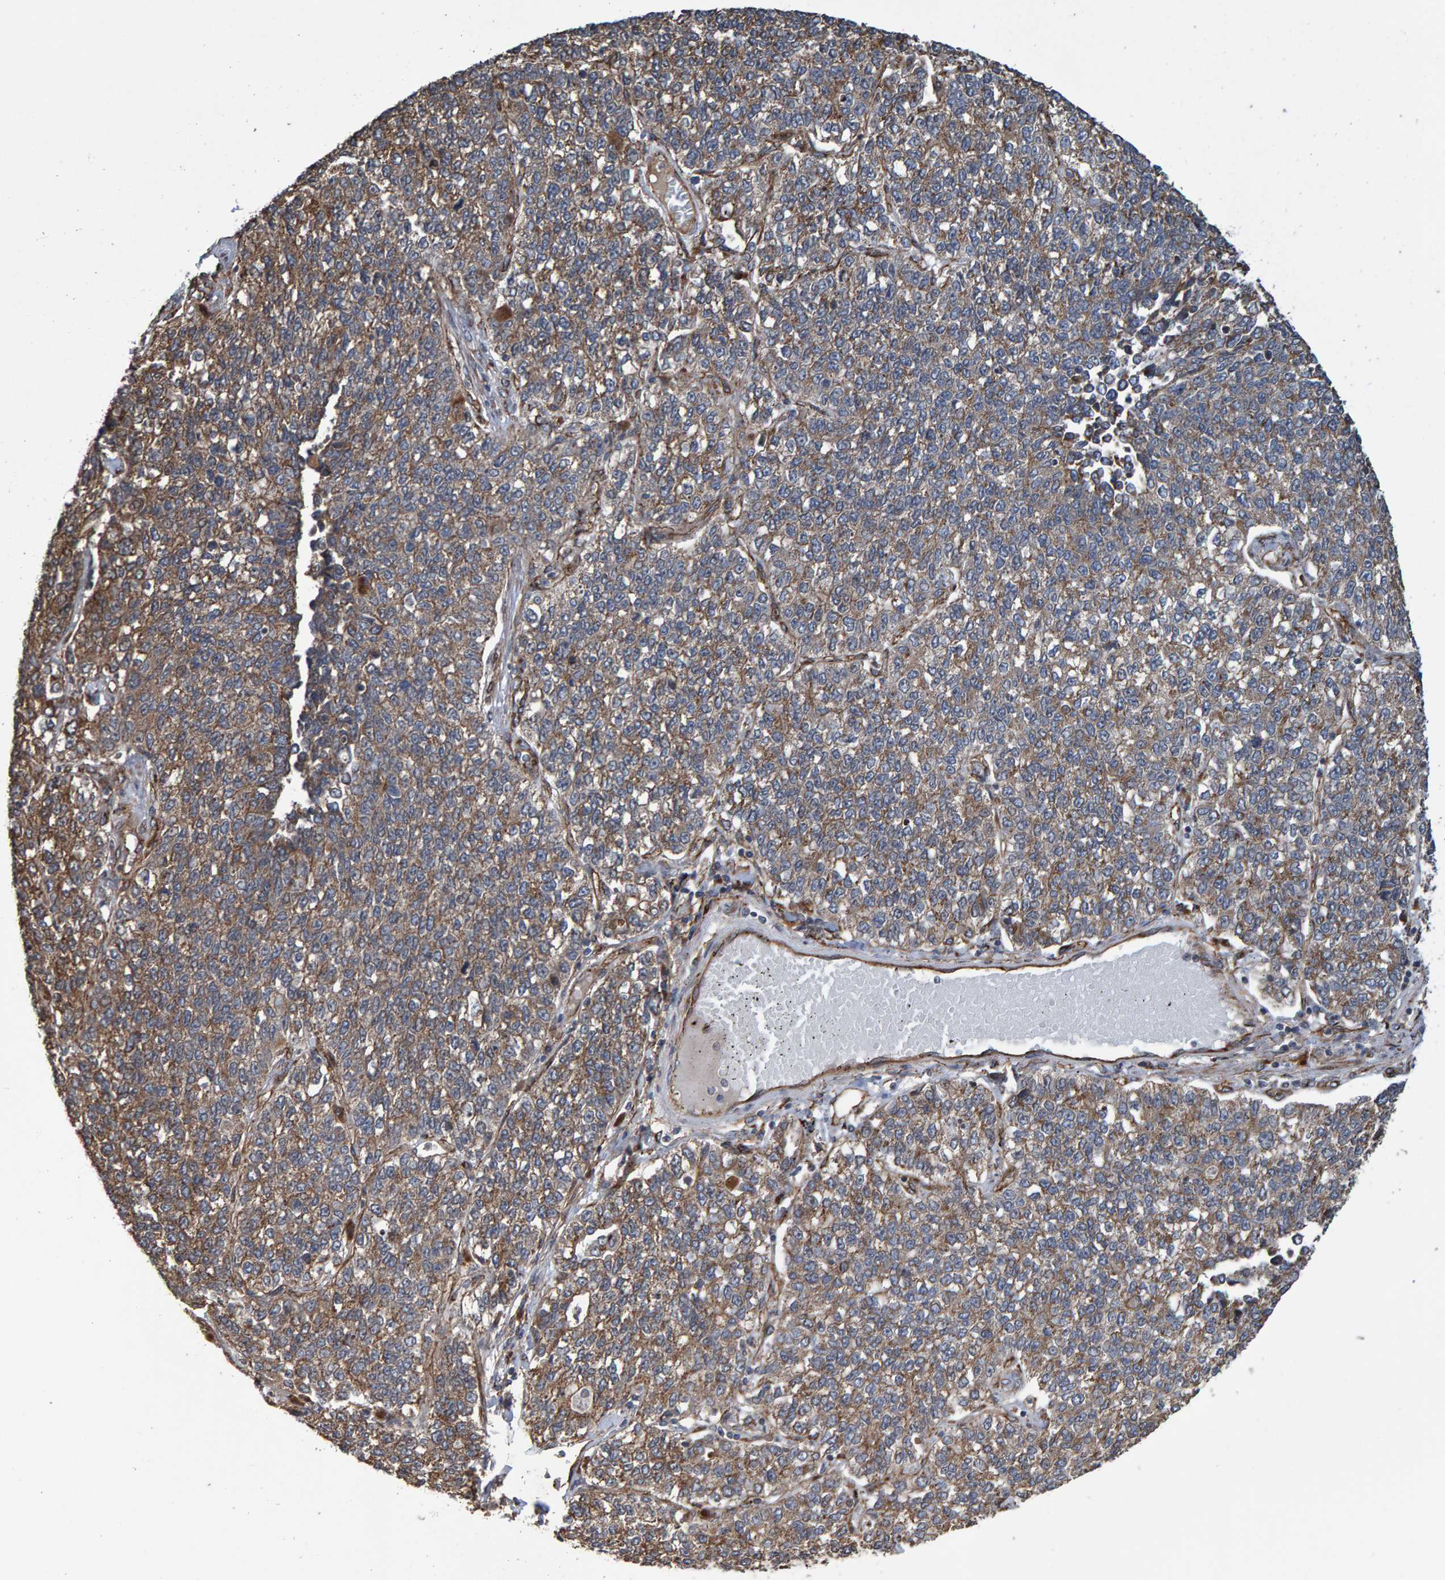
{"staining": {"intensity": "moderate", "quantity": ">75%", "location": "cytoplasmic/membranous"}, "tissue": "lung cancer", "cell_type": "Tumor cells", "image_type": "cancer", "snomed": [{"axis": "morphology", "description": "Adenocarcinoma, NOS"}, {"axis": "topography", "description": "Lung"}], "caption": "Human lung cancer stained for a protein (brown) shows moderate cytoplasmic/membranous positive staining in approximately >75% of tumor cells.", "gene": "TRIM68", "patient": {"sex": "male", "age": 49}}